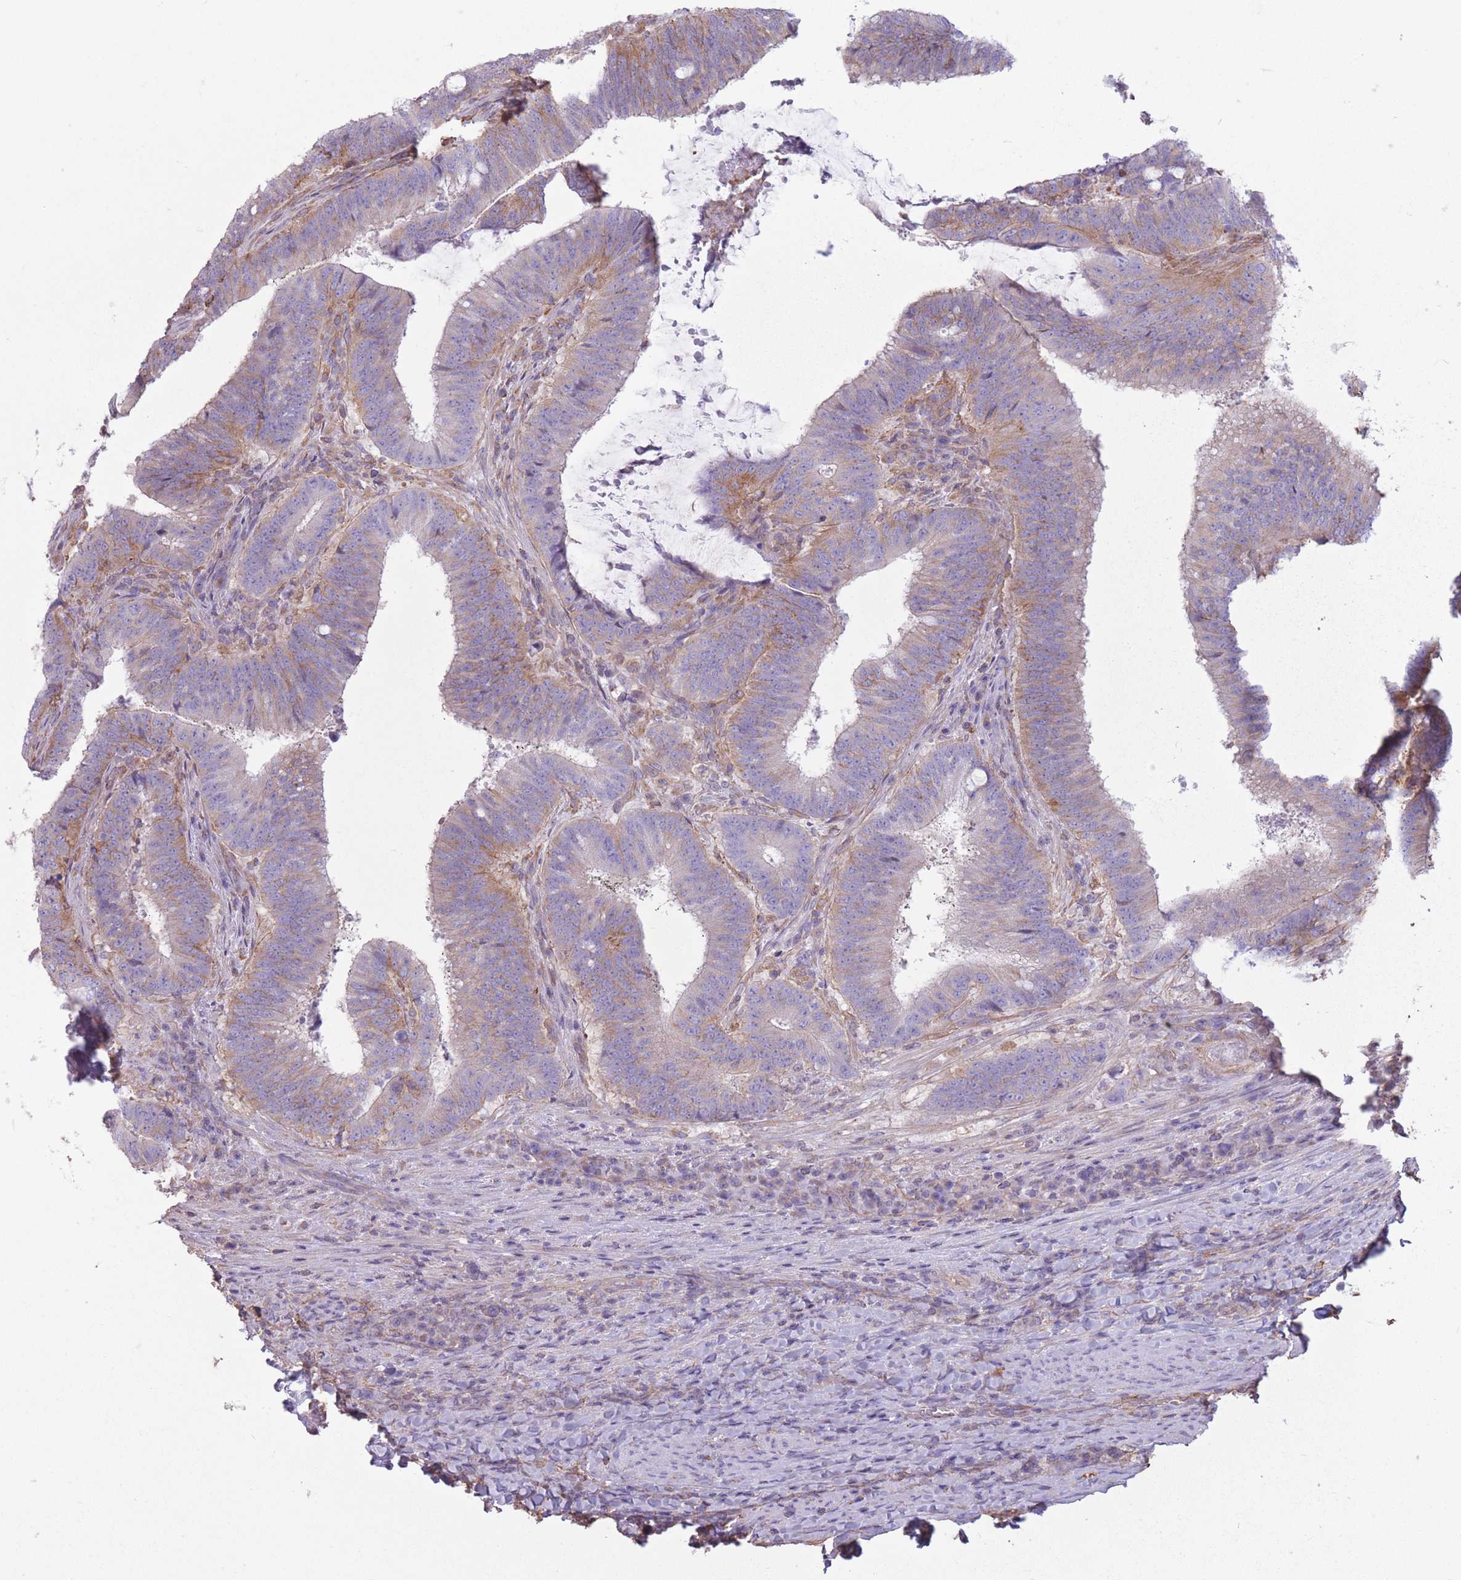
{"staining": {"intensity": "moderate", "quantity": "<25%", "location": "cytoplasmic/membranous"}, "tissue": "colorectal cancer", "cell_type": "Tumor cells", "image_type": "cancer", "snomed": [{"axis": "morphology", "description": "Adenocarcinoma, NOS"}, {"axis": "topography", "description": "Colon"}], "caption": "Immunohistochemistry (IHC) (DAB (3,3'-diaminobenzidine)) staining of adenocarcinoma (colorectal) displays moderate cytoplasmic/membranous protein staining in about <25% of tumor cells. (DAB IHC with brightfield microscopy, high magnification).", "gene": "ADD1", "patient": {"sex": "female", "age": 43}}